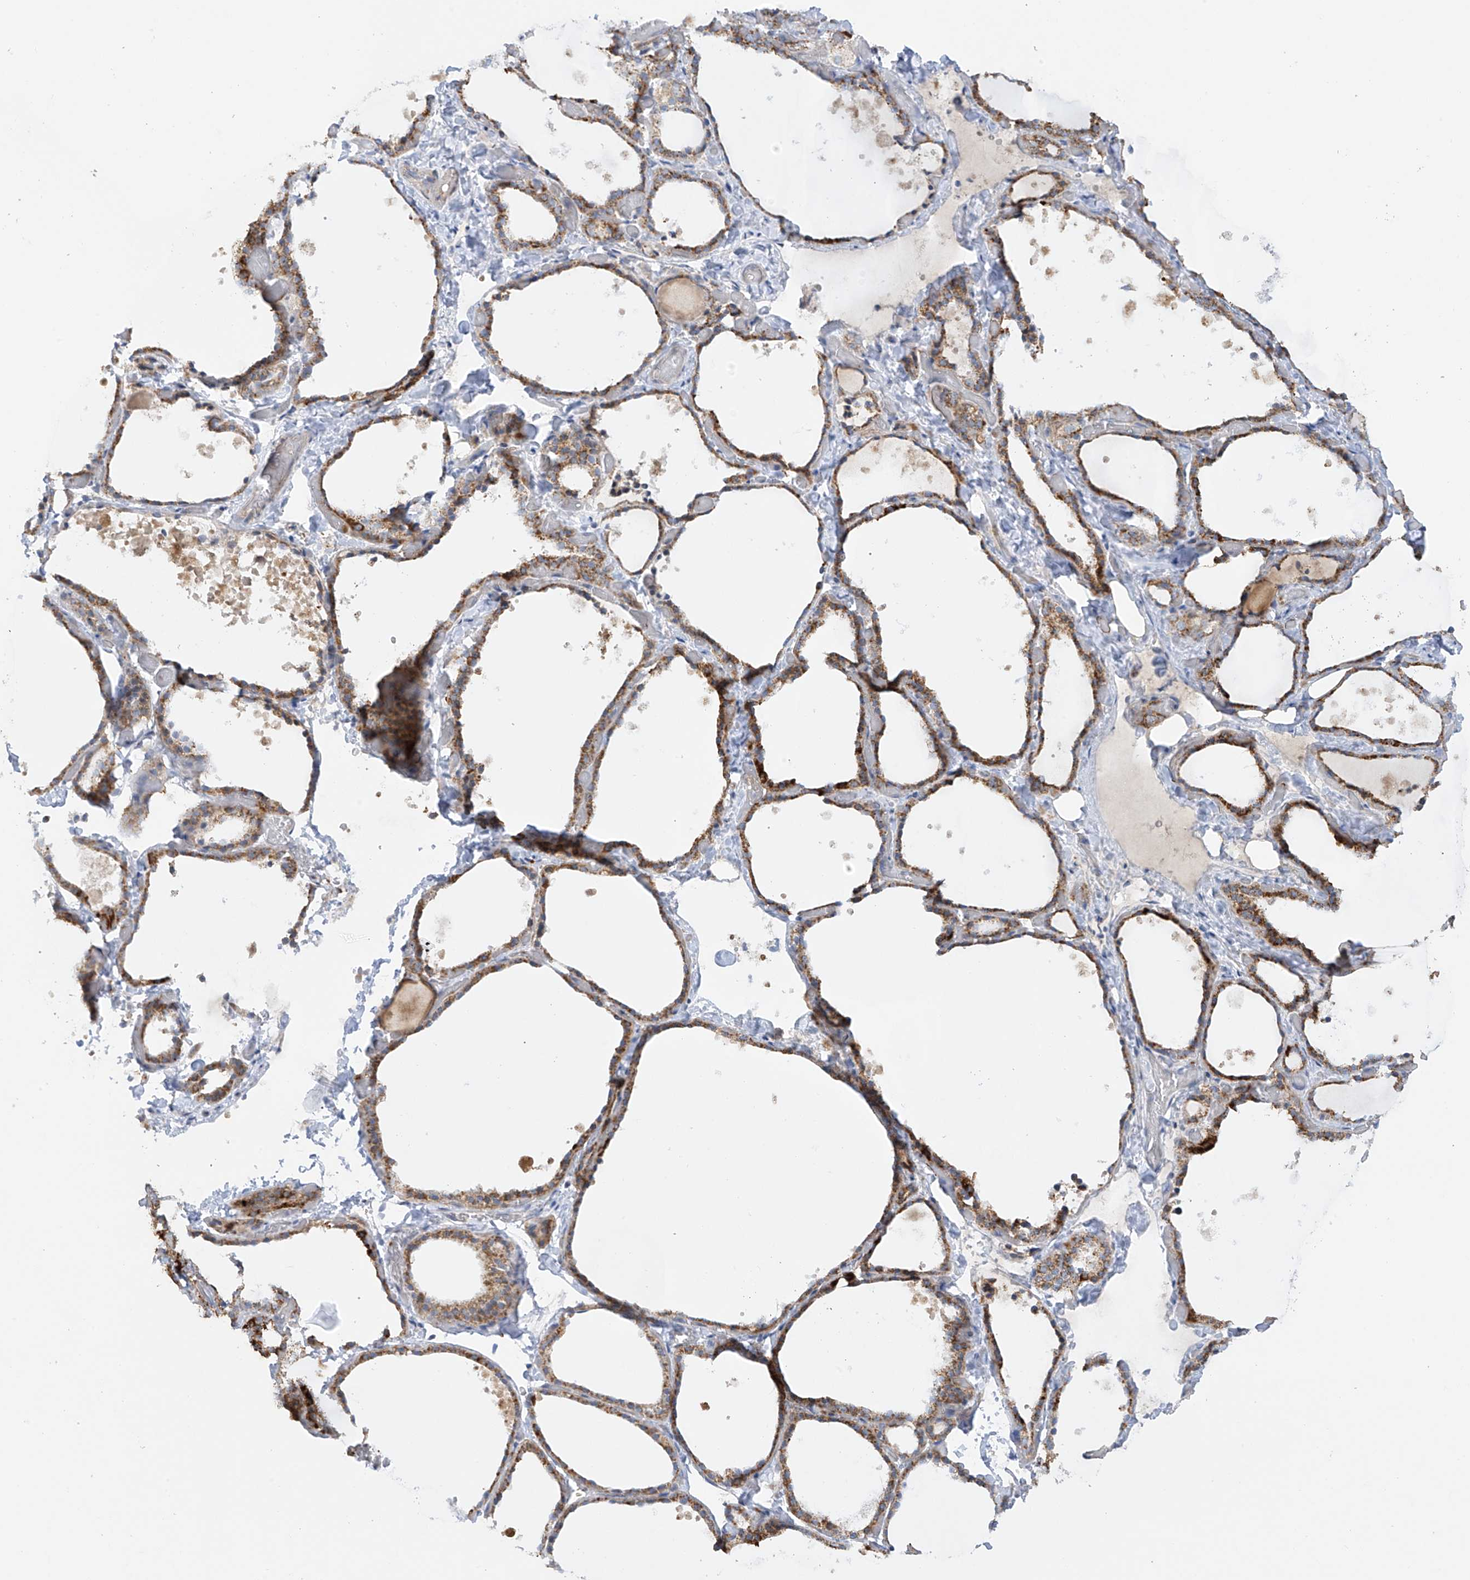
{"staining": {"intensity": "moderate", "quantity": ">75%", "location": "cytoplasmic/membranous"}, "tissue": "thyroid gland", "cell_type": "Glandular cells", "image_type": "normal", "snomed": [{"axis": "morphology", "description": "Normal tissue, NOS"}, {"axis": "topography", "description": "Thyroid gland"}], "caption": "Thyroid gland stained for a protein demonstrates moderate cytoplasmic/membranous positivity in glandular cells. Using DAB (3,3'-diaminobenzidine) (brown) and hematoxylin (blue) stains, captured at high magnification using brightfield microscopy.", "gene": "METTL18", "patient": {"sex": "female", "age": 44}}